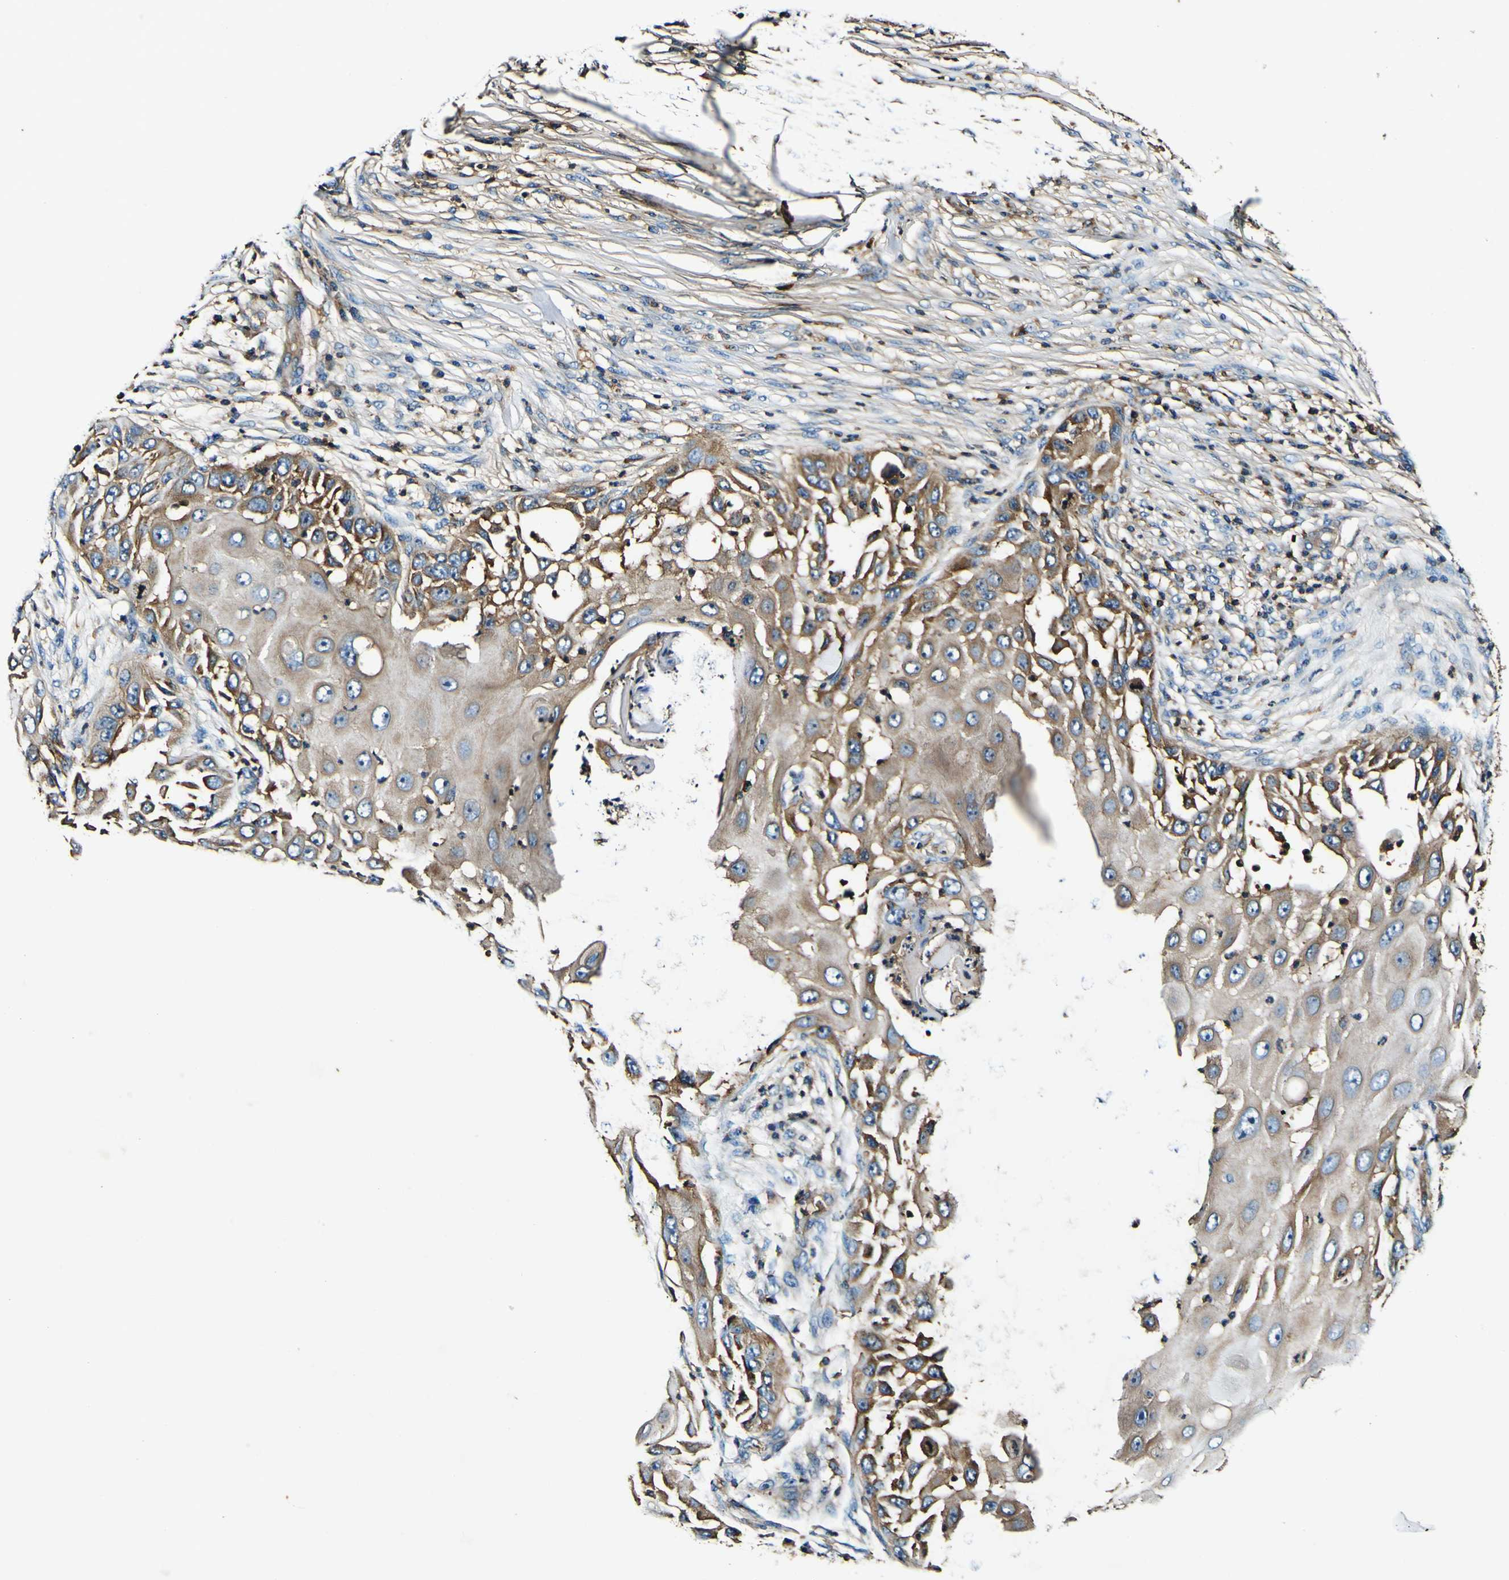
{"staining": {"intensity": "weak", "quantity": ">75%", "location": "cytoplasmic/membranous"}, "tissue": "skin cancer", "cell_type": "Tumor cells", "image_type": "cancer", "snomed": [{"axis": "morphology", "description": "Squamous cell carcinoma, NOS"}, {"axis": "topography", "description": "Skin"}], "caption": "Skin cancer stained with a protein marker shows weak staining in tumor cells.", "gene": "RHOT2", "patient": {"sex": "female", "age": 44}}